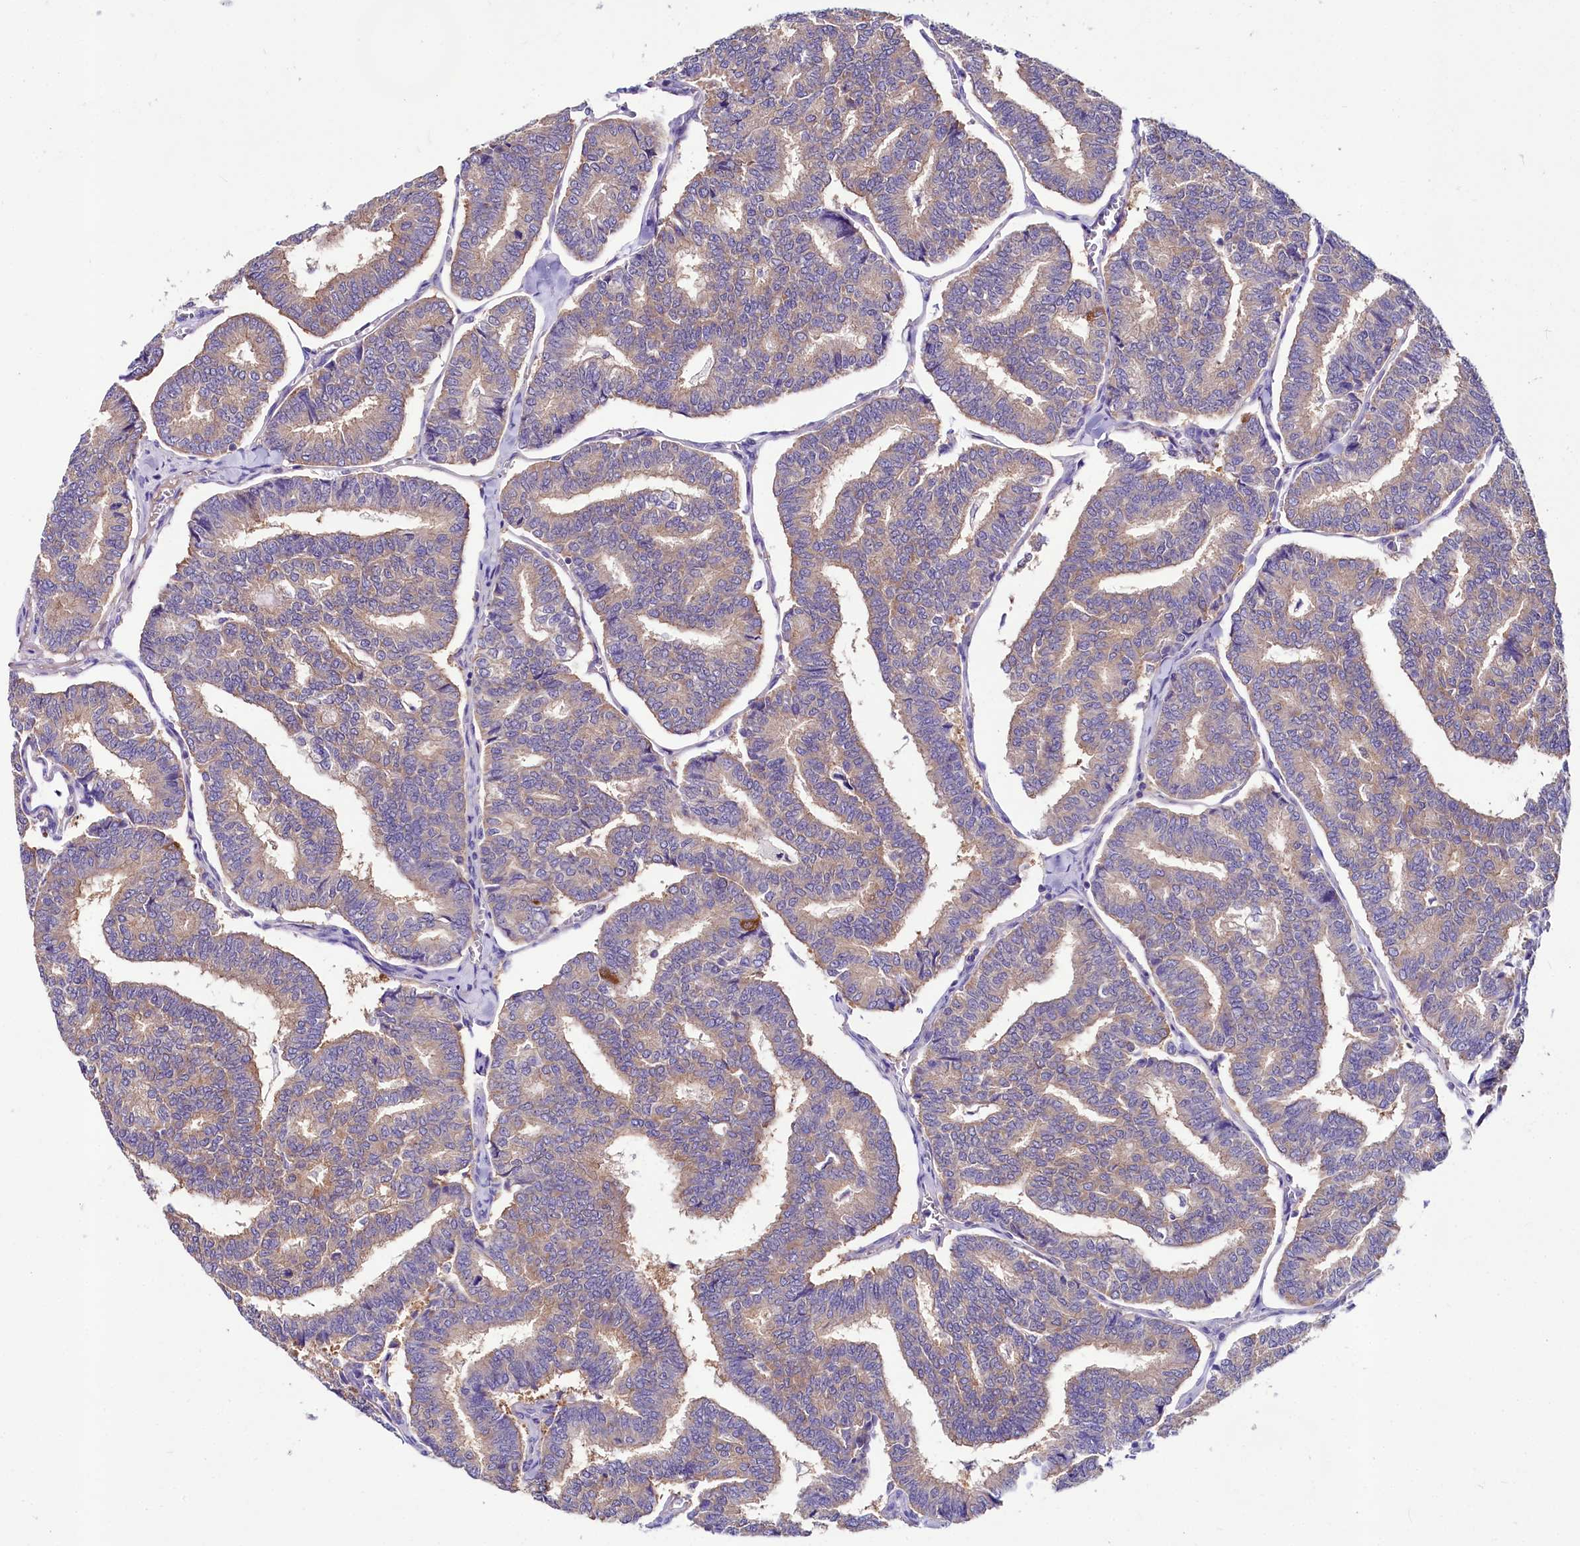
{"staining": {"intensity": "weak", "quantity": "25%-75%", "location": "cytoplasmic/membranous"}, "tissue": "thyroid cancer", "cell_type": "Tumor cells", "image_type": "cancer", "snomed": [{"axis": "morphology", "description": "Papillary adenocarcinoma, NOS"}, {"axis": "topography", "description": "Thyroid gland"}], "caption": "Protein expression analysis of thyroid papillary adenocarcinoma shows weak cytoplasmic/membranous expression in about 25%-75% of tumor cells.", "gene": "ABHD5", "patient": {"sex": "female", "age": 35}}